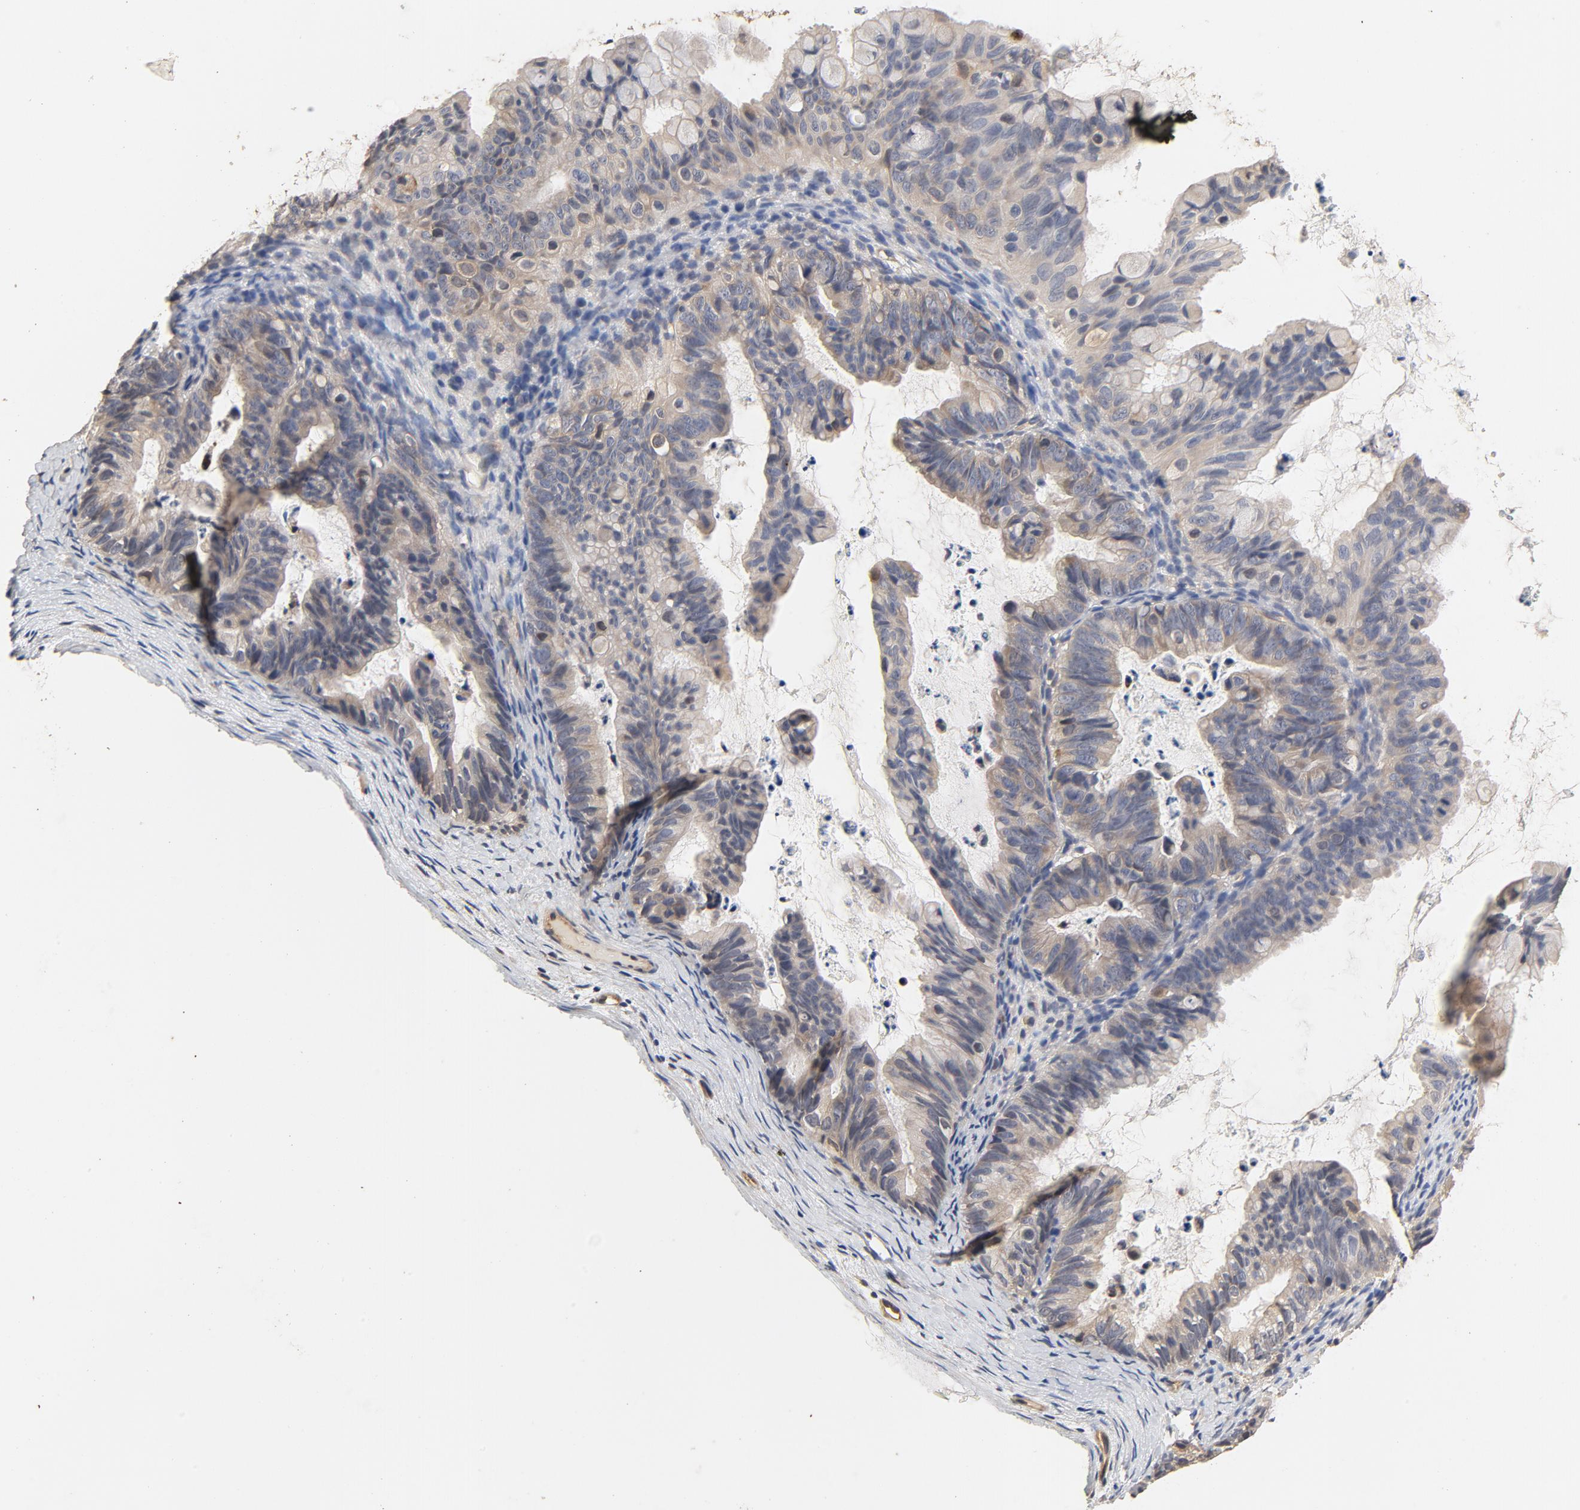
{"staining": {"intensity": "weak", "quantity": ">75%", "location": "cytoplasmic/membranous"}, "tissue": "ovarian cancer", "cell_type": "Tumor cells", "image_type": "cancer", "snomed": [{"axis": "morphology", "description": "Cystadenocarcinoma, mucinous, NOS"}, {"axis": "topography", "description": "Ovary"}], "caption": "Ovarian cancer (mucinous cystadenocarcinoma) stained with a protein marker displays weak staining in tumor cells.", "gene": "UBE2J1", "patient": {"sex": "female", "age": 36}}